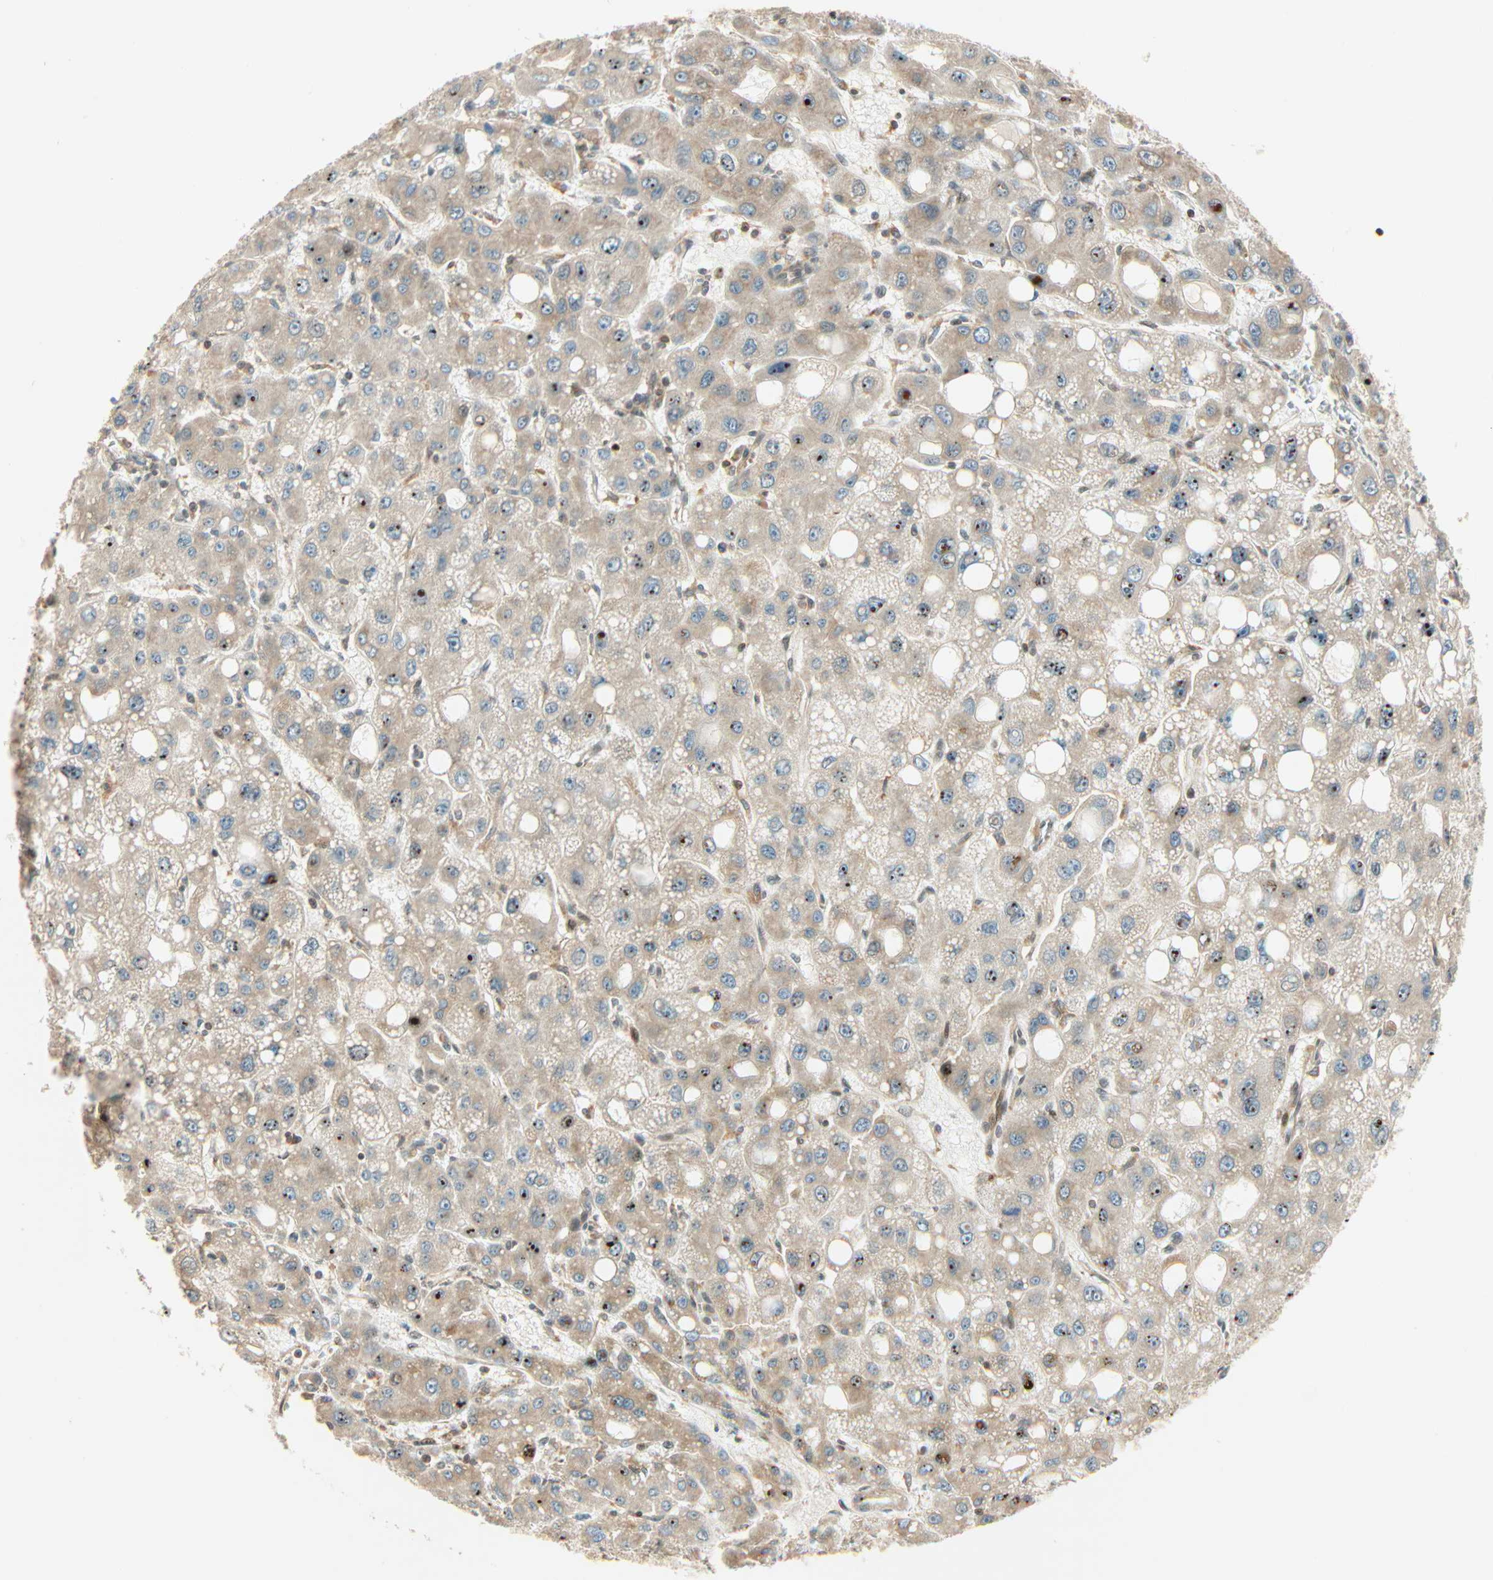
{"staining": {"intensity": "weak", "quantity": ">75%", "location": "cytoplasmic/membranous,nuclear"}, "tissue": "liver cancer", "cell_type": "Tumor cells", "image_type": "cancer", "snomed": [{"axis": "morphology", "description": "Carcinoma, Hepatocellular, NOS"}, {"axis": "topography", "description": "Liver"}], "caption": "Tumor cells reveal weak cytoplasmic/membranous and nuclear expression in approximately >75% of cells in hepatocellular carcinoma (liver).", "gene": "PNPLA6", "patient": {"sex": "male", "age": 55}}